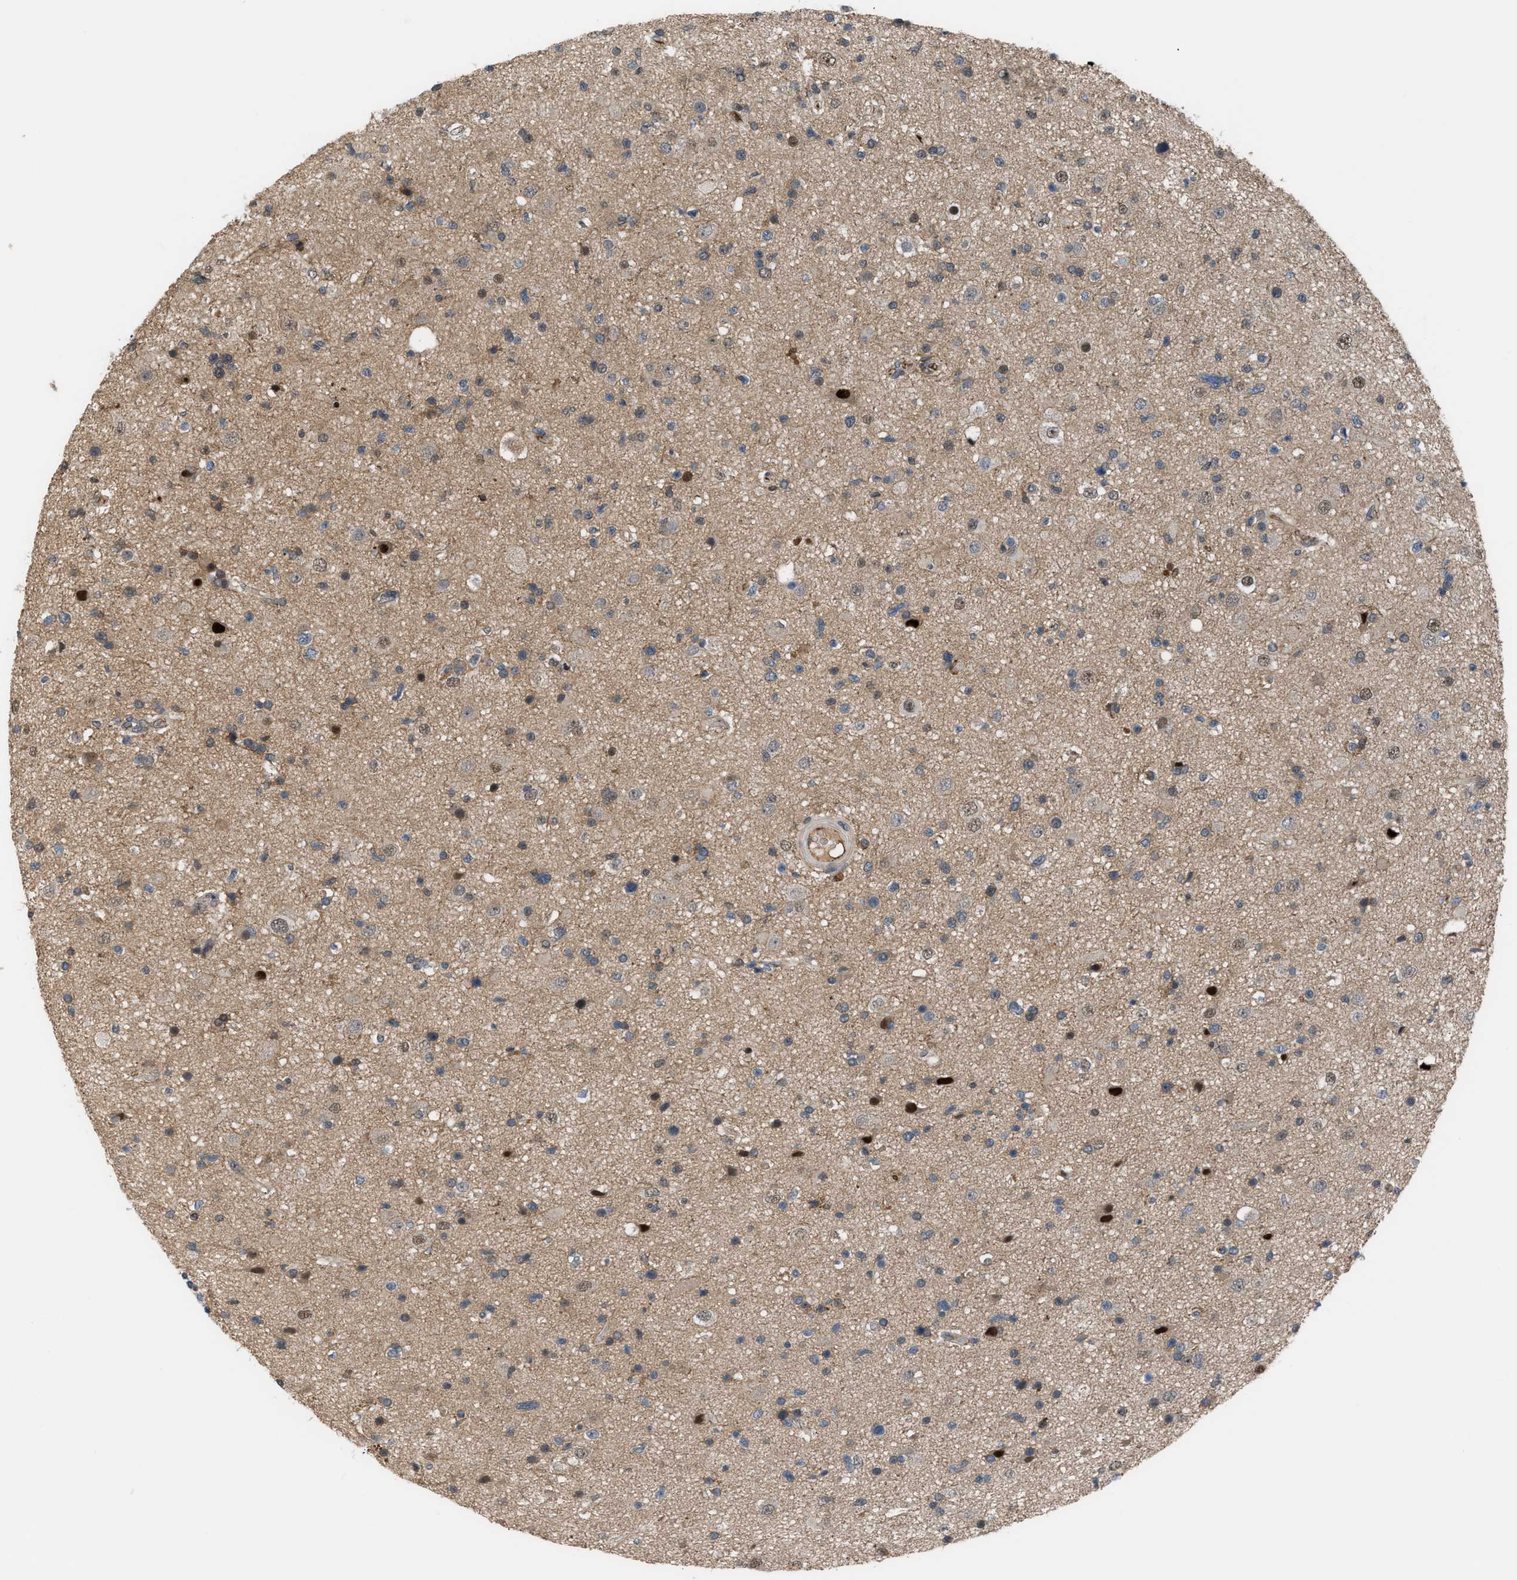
{"staining": {"intensity": "weak", "quantity": "<25%", "location": "cytoplasmic/membranous"}, "tissue": "glioma", "cell_type": "Tumor cells", "image_type": "cancer", "snomed": [{"axis": "morphology", "description": "Glioma, malignant, High grade"}, {"axis": "topography", "description": "Brain"}], "caption": "Tumor cells show no significant protein expression in glioma.", "gene": "RFFL", "patient": {"sex": "male", "age": 33}}